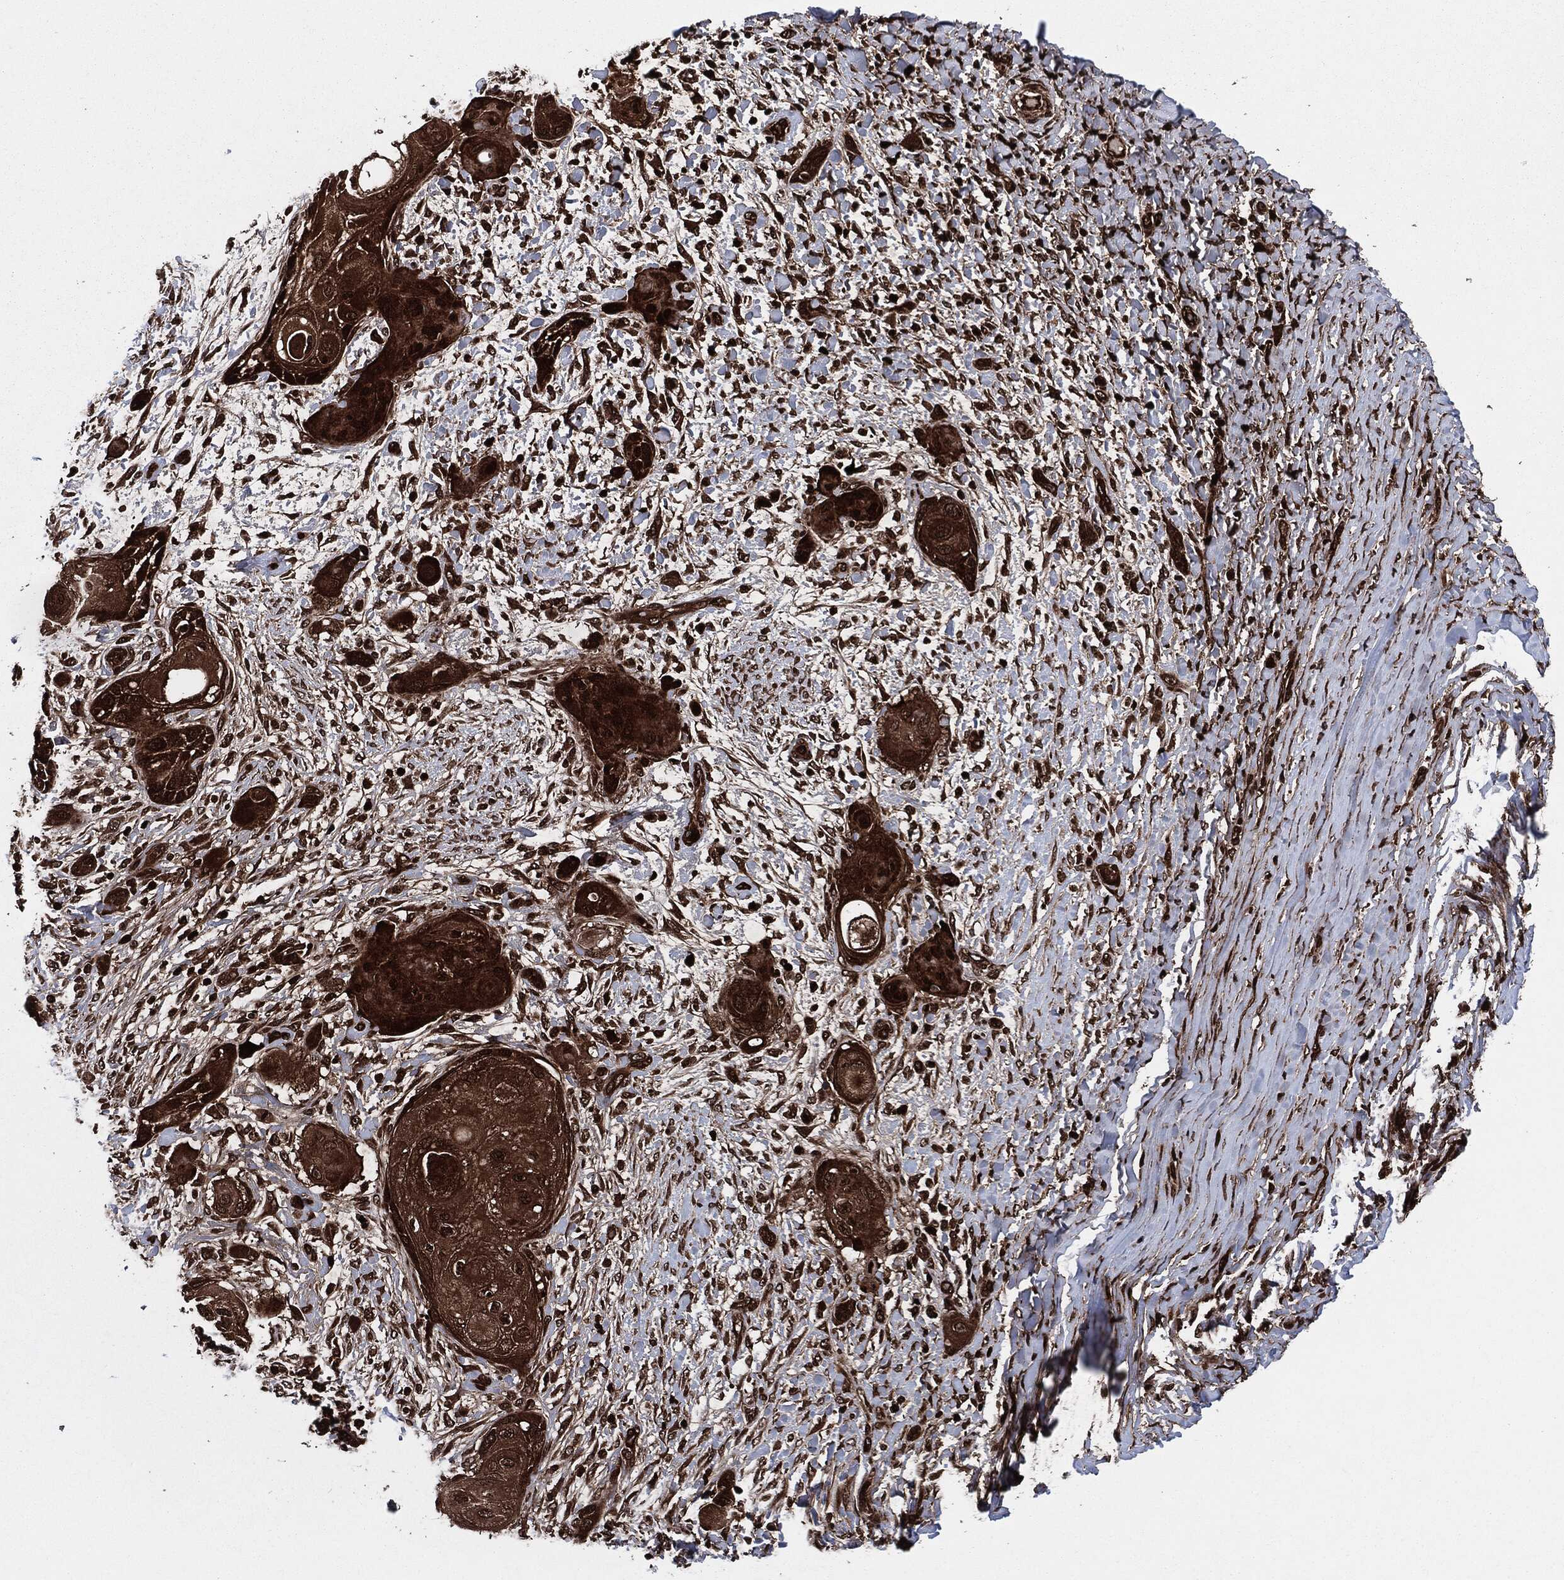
{"staining": {"intensity": "strong", "quantity": ">75%", "location": "cytoplasmic/membranous"}, "tissue": "skin cancer", "cell_type": "Tumor cells", "image_type": "cancer", "snomed": [{"axis": "morphology", "description": "Squamous cell carcinoma, NOS"}, {"axis": "topography", "description": "Skin"}], "caption": "Skin cancer tissue reveals strong cytoplasmic/membranous expression in about >75% of tumor cells, visualized by immunohistochemistry.", "gene": "YWHAB", "patient": {"sex": "male", "age": 62}}